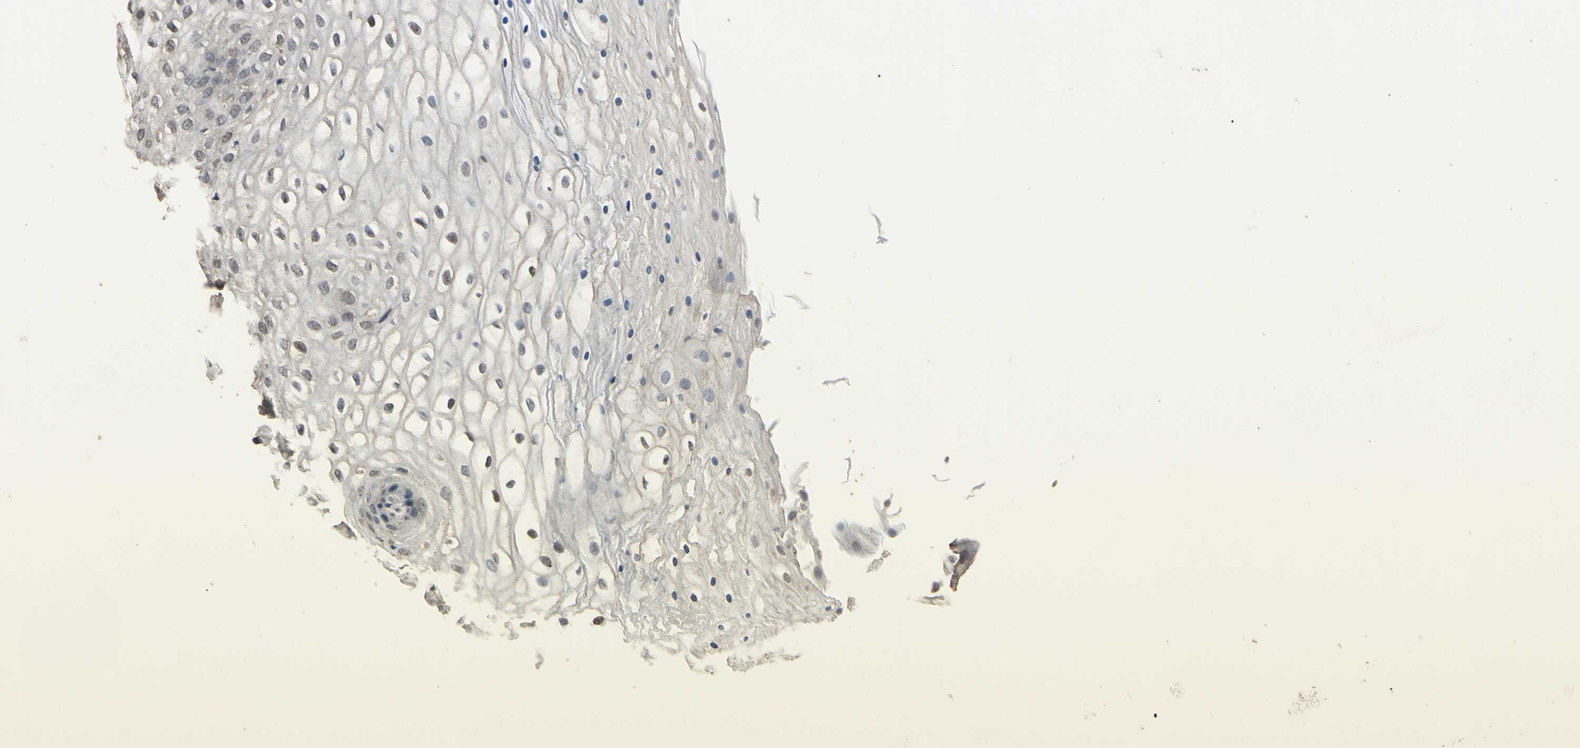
{"staining": {"intensity": "weak", "quantity": "<25%", "location": "nuclear"}, "tissue": "vagina", "cell_type": "Squamous epithelial cells", "image_type": "normal", "snomed": [{"axis": "morphology", "description": "Normal tissue, NOS"}, {"axis": "topography", "description": "Vagina"}], "caption": "A photomicrograph of vagina stained for a protein displays no brown staining in squamous epithelial cells.", "gene": "ZNF174", "patient": {"sex": "female", "age": 34}}